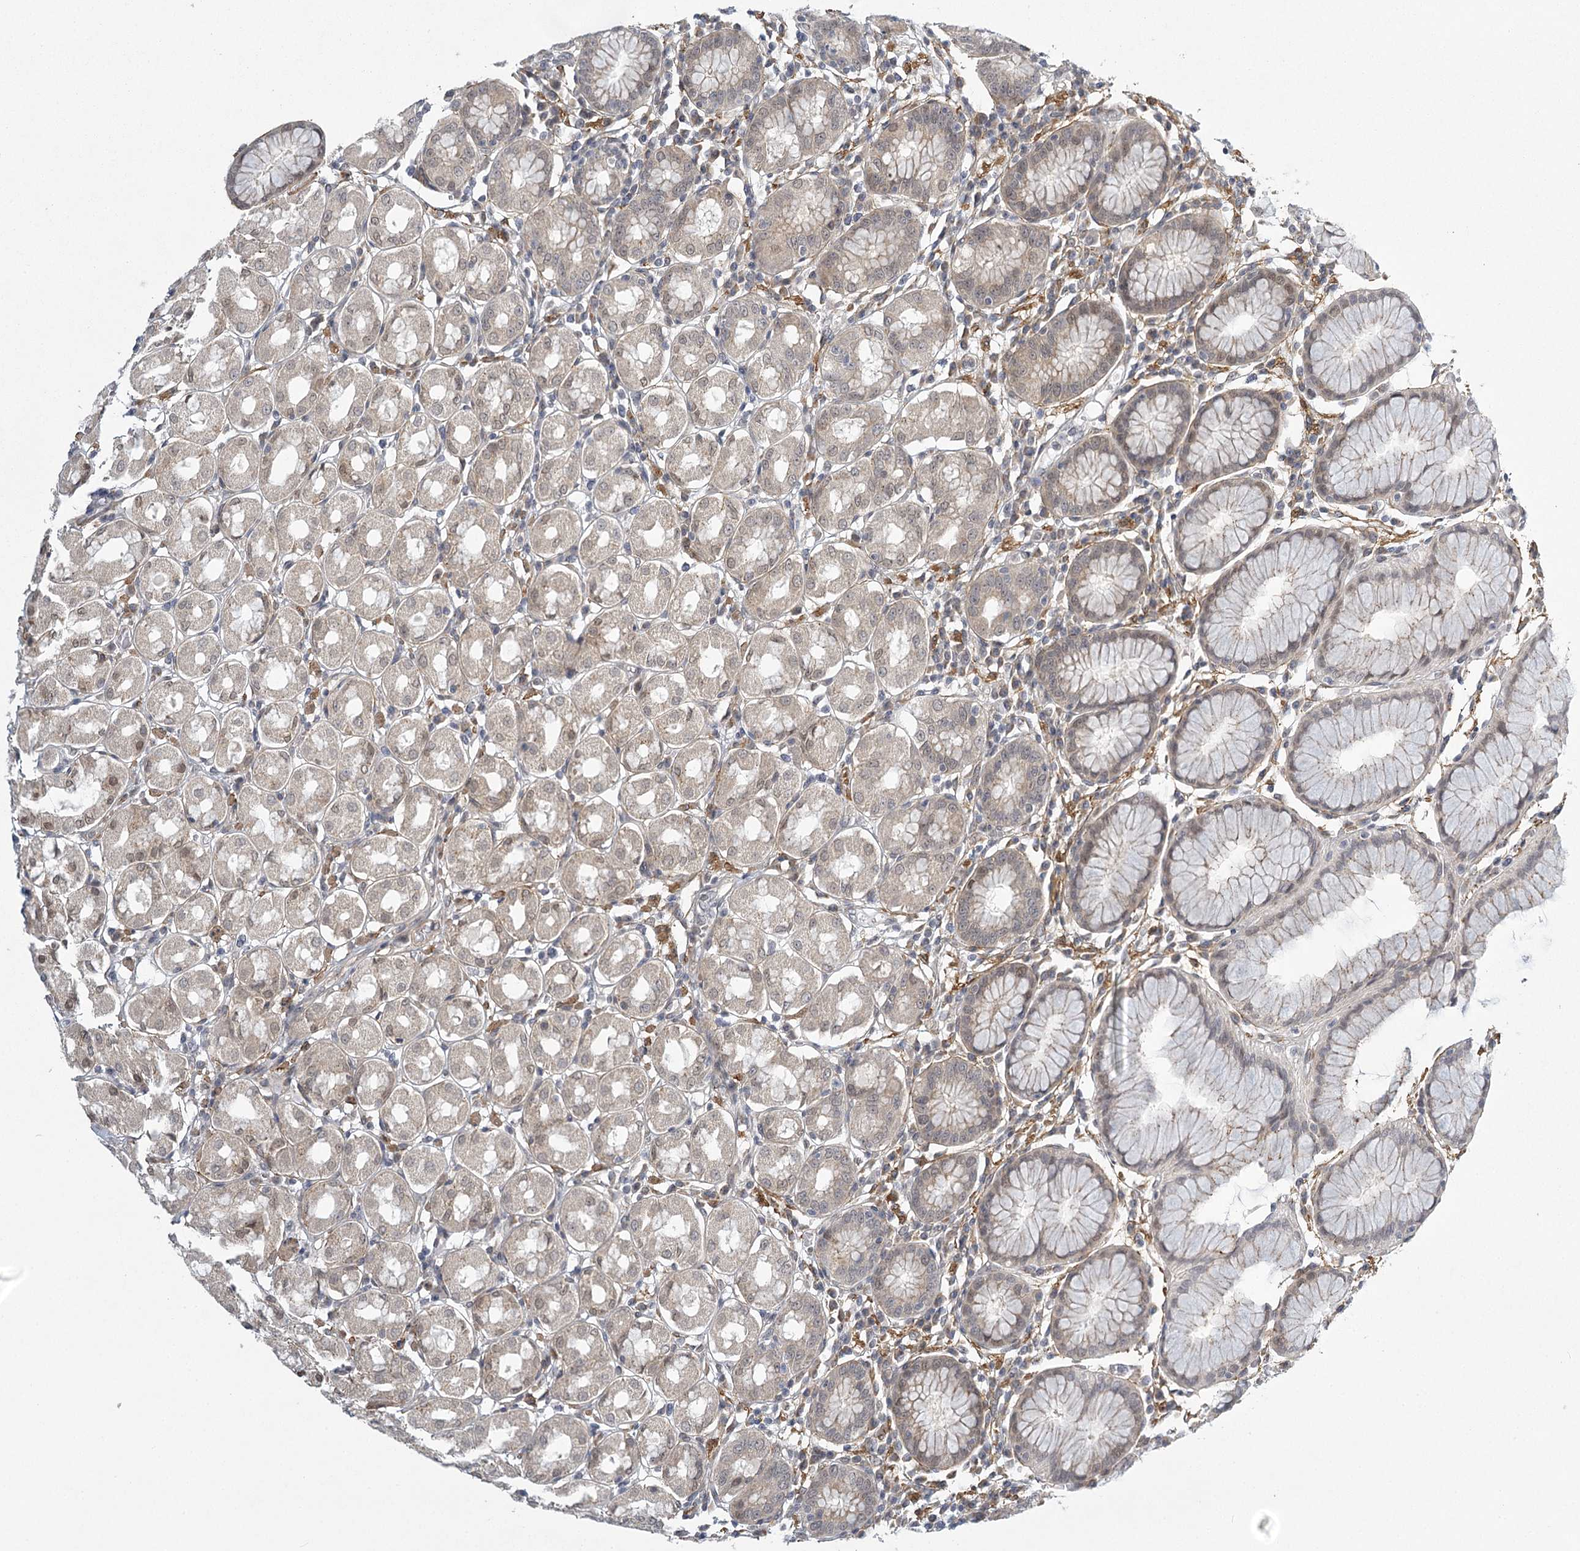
{"staining": {"intensity": "weak", "quantity": "25%-75%", "location": "nuclear"}, "tissue": "stomach", "cell_type": "Glandular cells", "image_type": "normal", "snomed": [{"axis": "morphology", "description": "Normal tissue, NOS"}, {"axis": "topography", "description": "Stomach"}, {"axis": "topography", "description": "Stomach, lower"}], "caption": "Protein staining by immunohistochemistry (IHC) shows weak nuclear positivity in about 25%-75% of glandular cells in unremarkable stomach.", "gene": "MED28", "patient": {"sex": "female", "age": 56}}